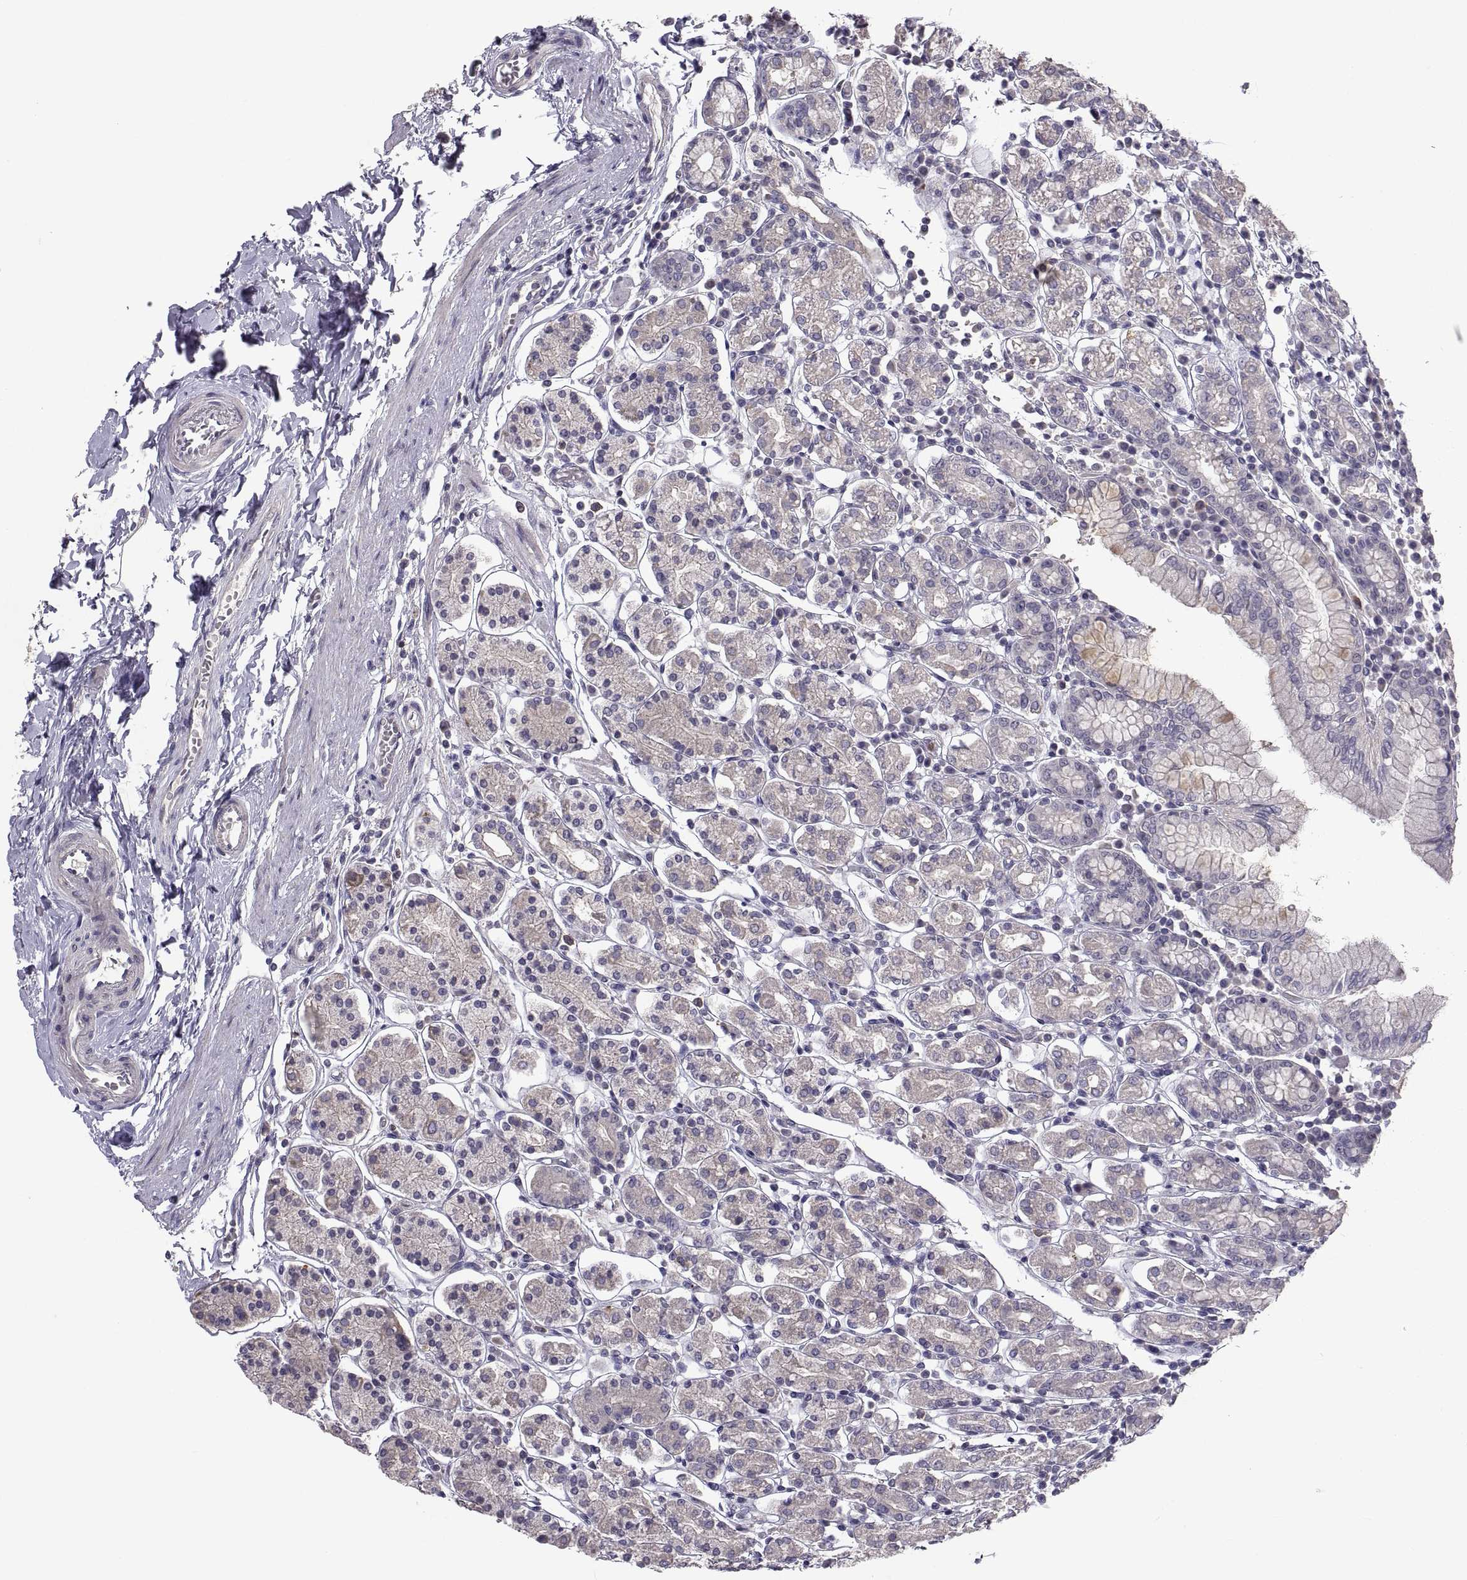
{"staining": {"intensity": "weak", "quantity": "25%-75%", "location": "cytoplasmic/membranous"}, "tissue": "stomach", "cell_type": "Glandular cells", "image_type": "normal", "snomed": [{"axis": "morphology", "description": "Normal tissue, NOS"}, {"axis": "topography", "description": "Stomach, upper"}, {"axis": "topography", "description": "Stomach"}], "caption": "Immunohistochemistry (DAB (3,3'-diaminobenzidine)) staining of unremarkable human stomach reveals weak cytoplasmic/membranous protein positivity in about 25%-75% of glandular cells.", "gene": "NPTX2", "patient": {"sex": "male", "age": 62}}